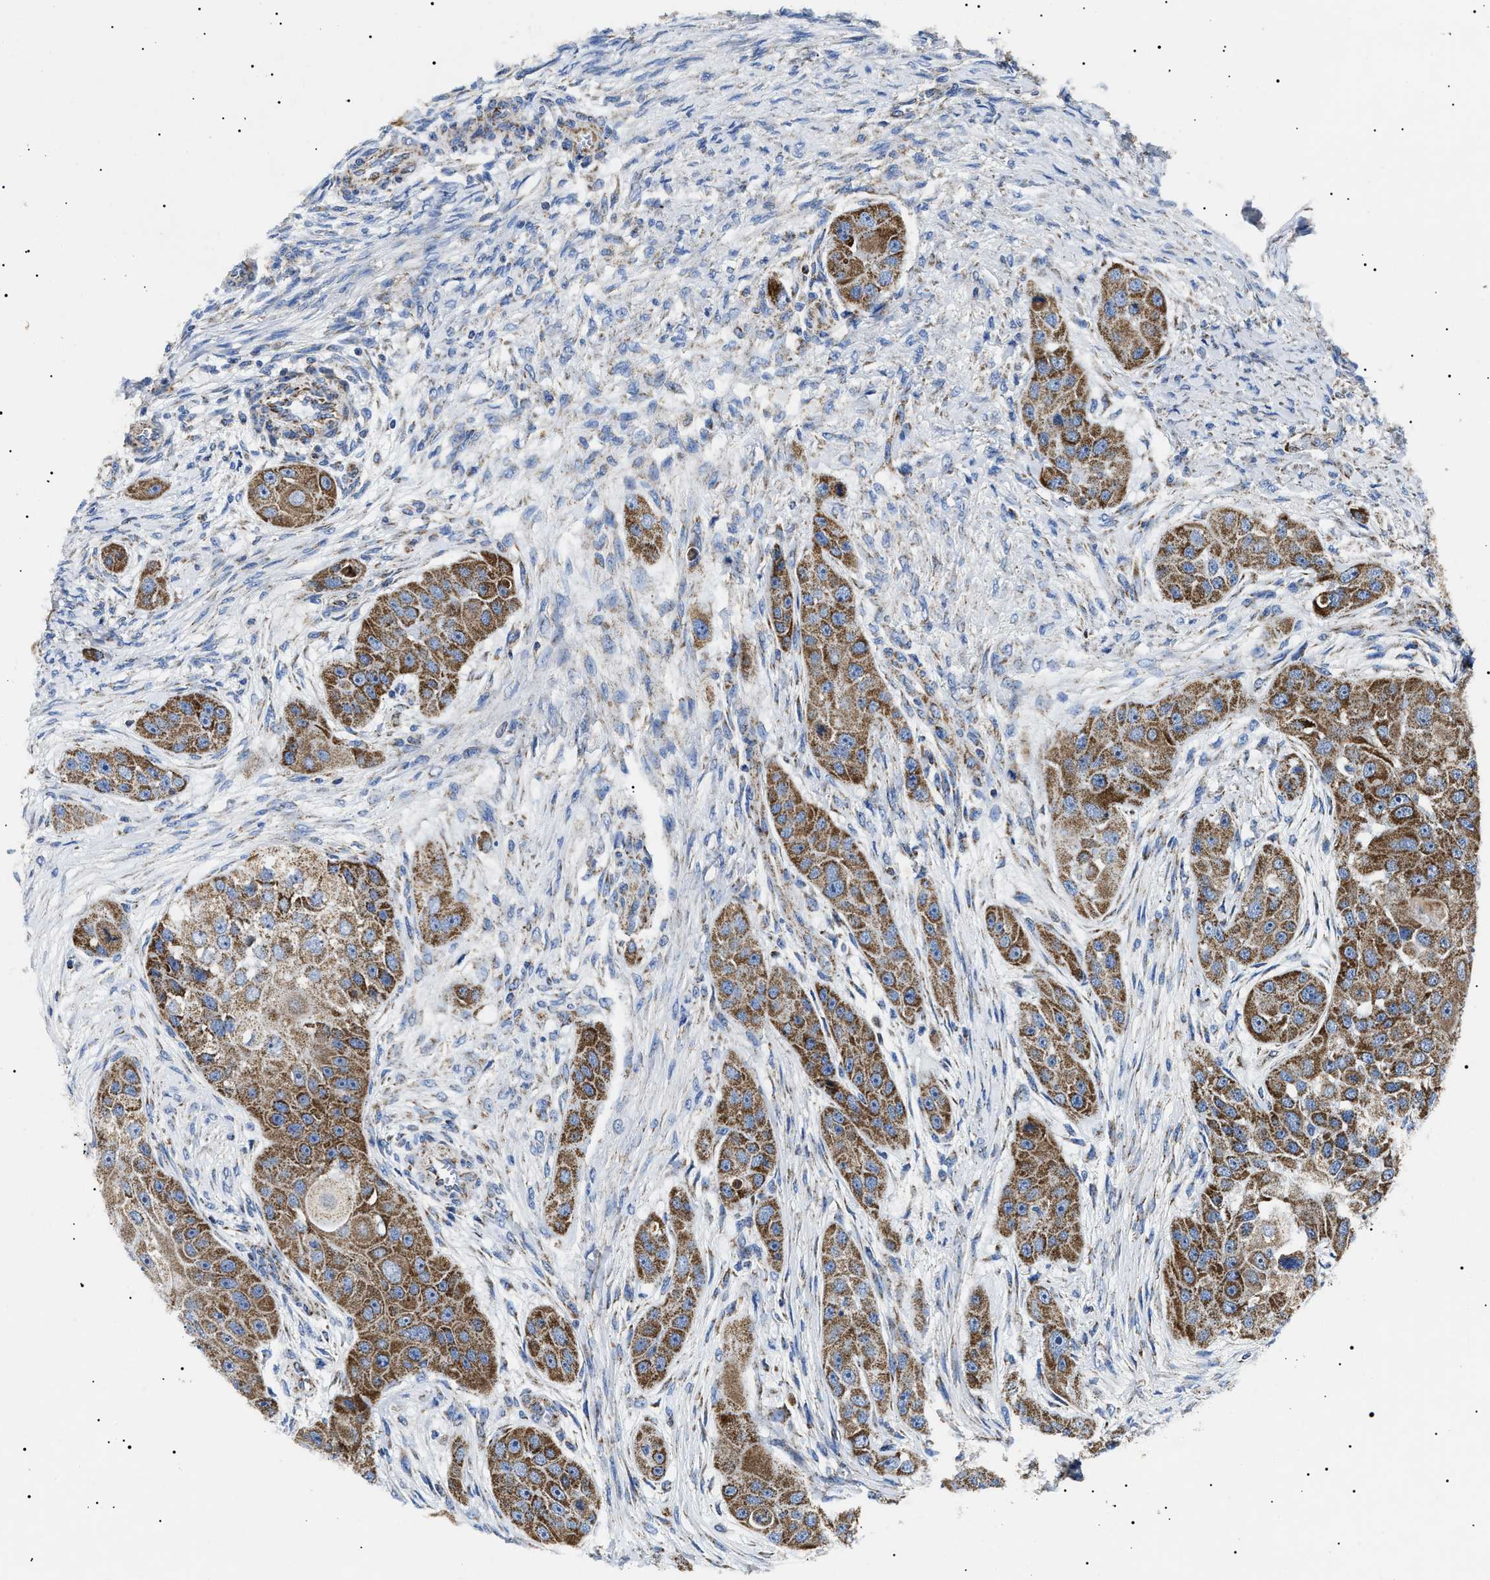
{"staining": {"intensity": "strong", "quantity": ">75%", "location": "cytoplasmic/membranous"}, "tissue": "head and neck cancer", "cell_type": "Tumor cells", "image_type": "cancer", "snomed": [{"axis": "morphology", "description": "Normal tissue, NOS"}, {"axis": "morphology", "description": "Squamous cell carcinoma, NOS"}, {"axis": "topography", "description": "Skeletal muscle"}, {"axis": "topography", "description": "Head-Neck"}], "caption": "Head and neck cancer (squamous cell carcinoma) stained with a brown dye reveals strong cytoplasmic/membranous positive expression in about >75% of tumor cells.", "gene": "CHRDL2", "patient": {"sex": "male", "age": 51}}